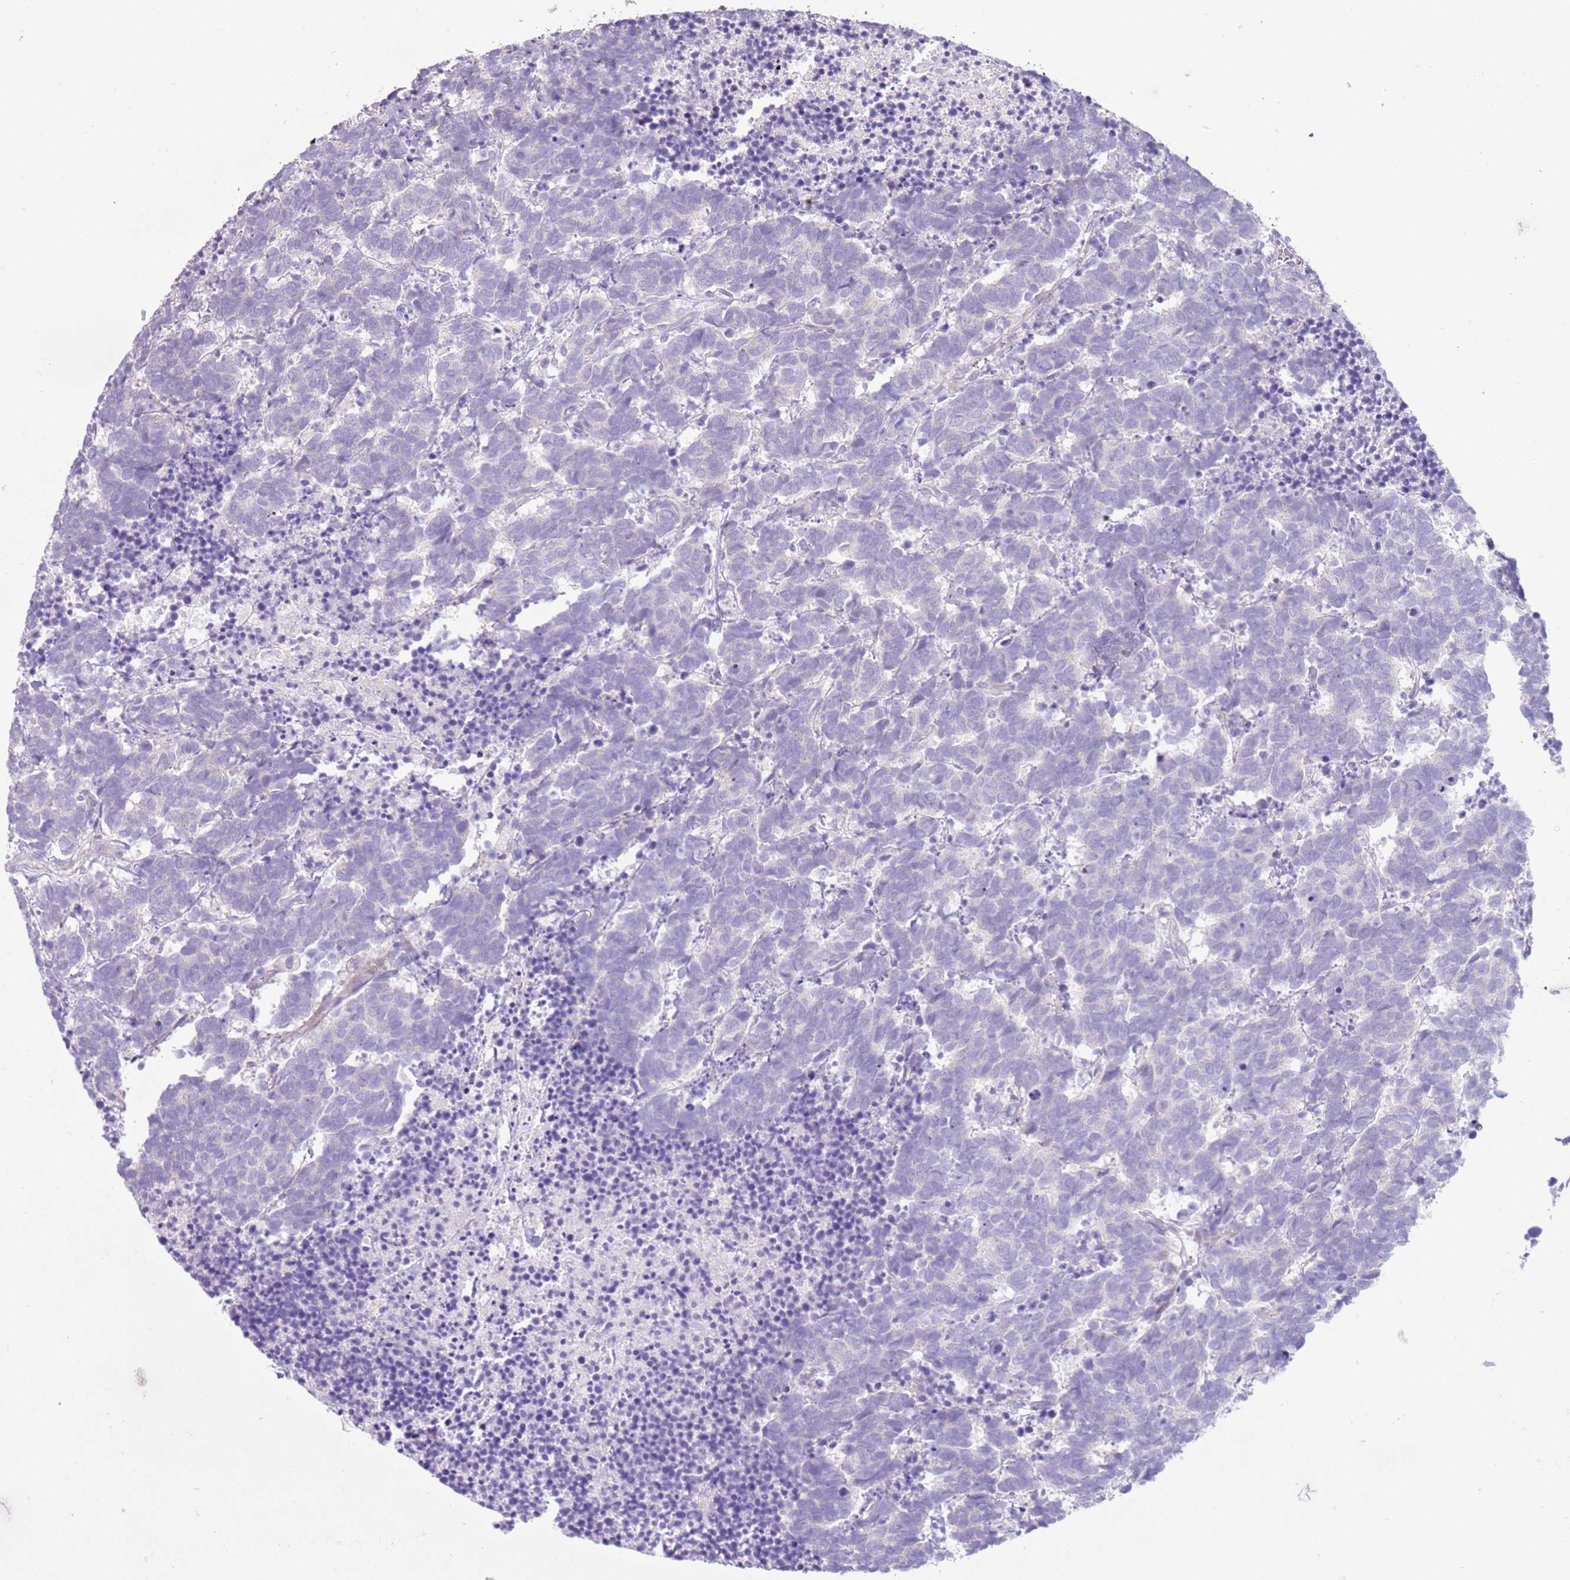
{"staining": {"intensity": "negative", "quantity": "none", "location": "none"}, "tissue": "carcinoid", "cell_type": "Tumor cells", "image_type": "cancer", "snomed": [{"axis": "morphology", "description": "Carcinoma, NOS"}, {"axis": "morphology", "description": "Carcinoid, malignant, NOS"}, {"axis": "topography", "description": "Prostate"}], "caption": "Tumor cells are negative for protein expression in human malignant carcinoid.", "gene": "ZNF239", "patient": {"sex": "male", "age": 57}}